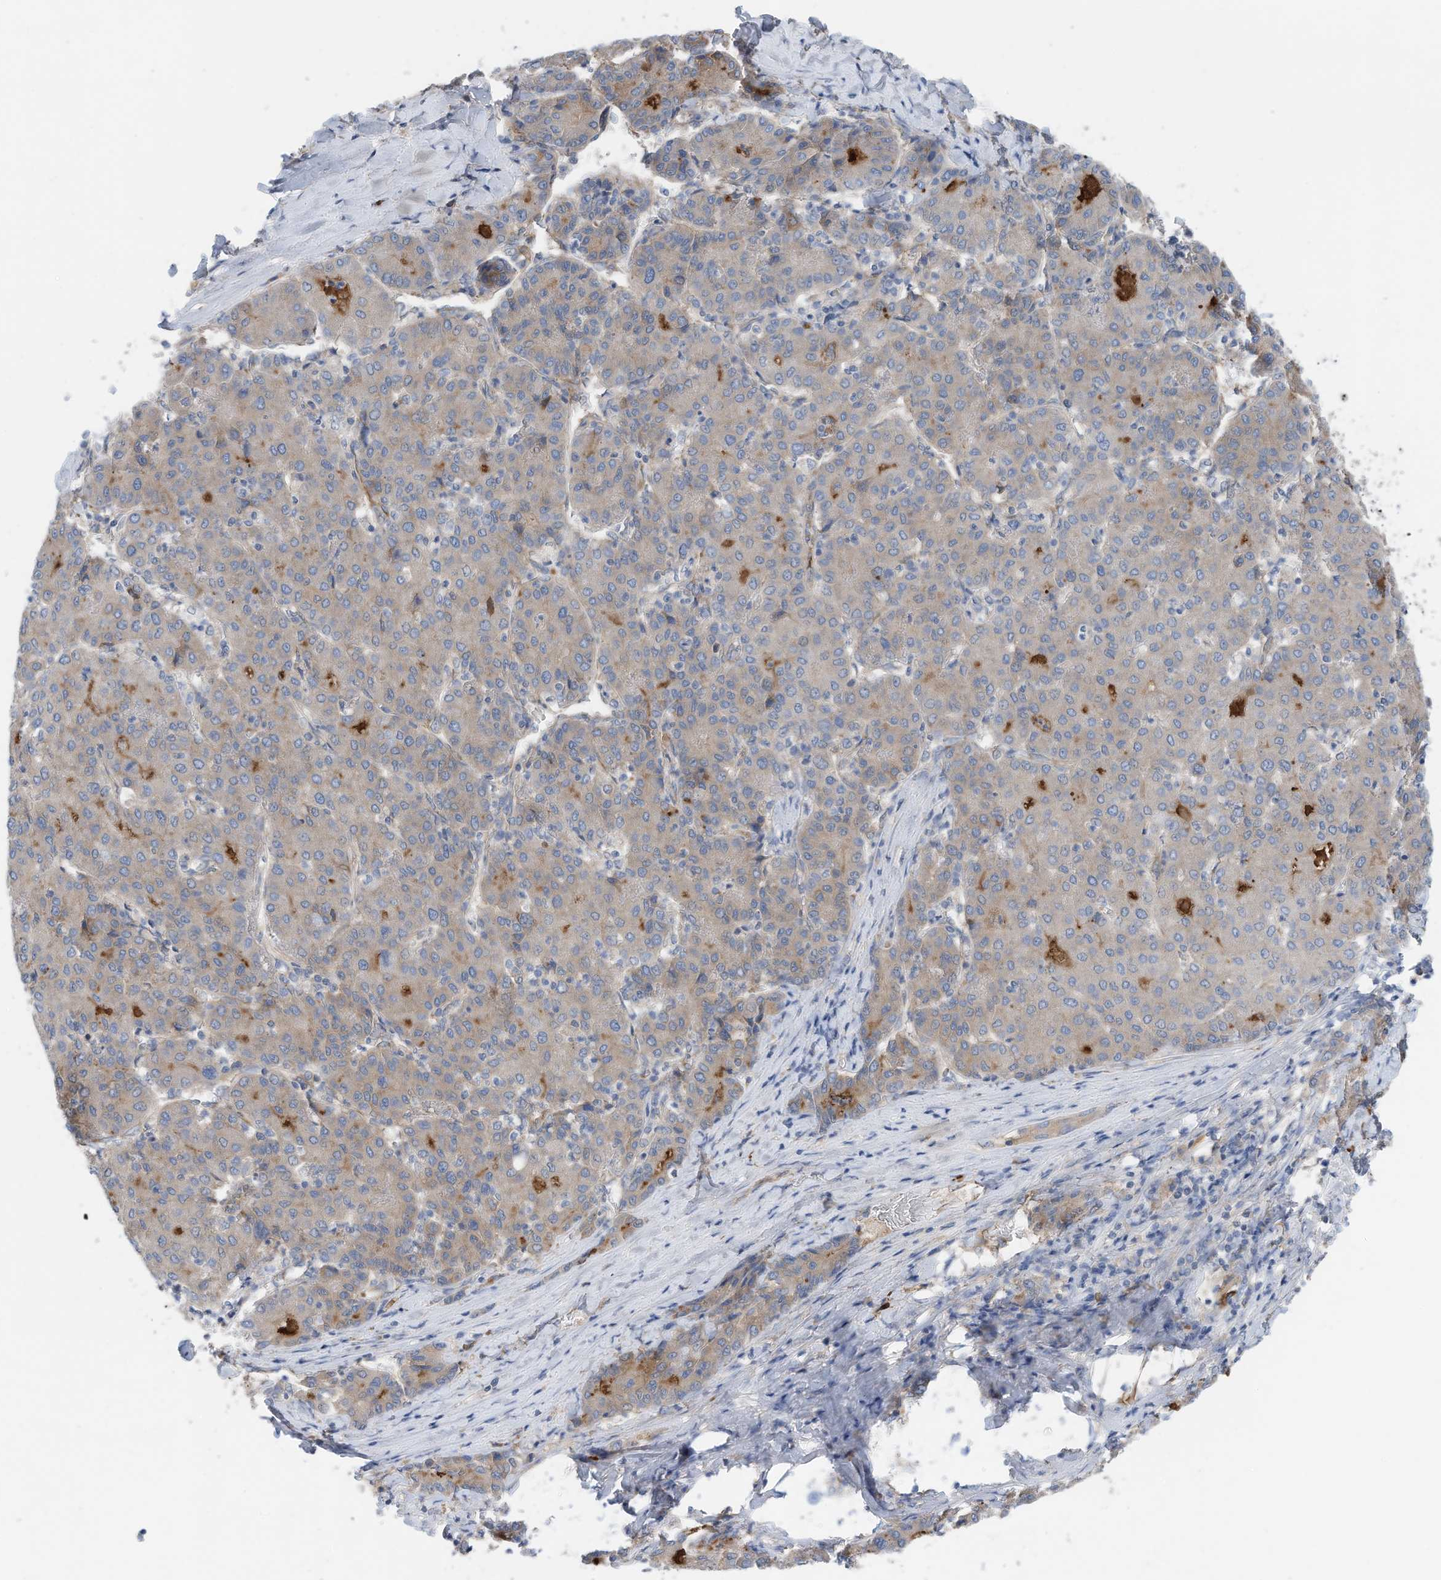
{"staining": {"intensity": "moderate", "quantity": "<25%", "location": "cytoplasmic/membranous"}, "tissue": "liver cancer", "cell_type": "Tumor cells", "image_type": "cancer", "snomed": [{"axis": "morphology", "description": "Carcinoma, Hepatocellular, NOS"}, {"axis": "topography", "description": "Liver"}], "caption": "Liver cancer (hepatocellular carcinoma) was stained to show a protein in brown. There is low levels of moderate cytoplasmic/membranous expression in about <25% of tumor cells.", "gene": "SLC5A11", "patient": {"sex": "male", "age": 65}}